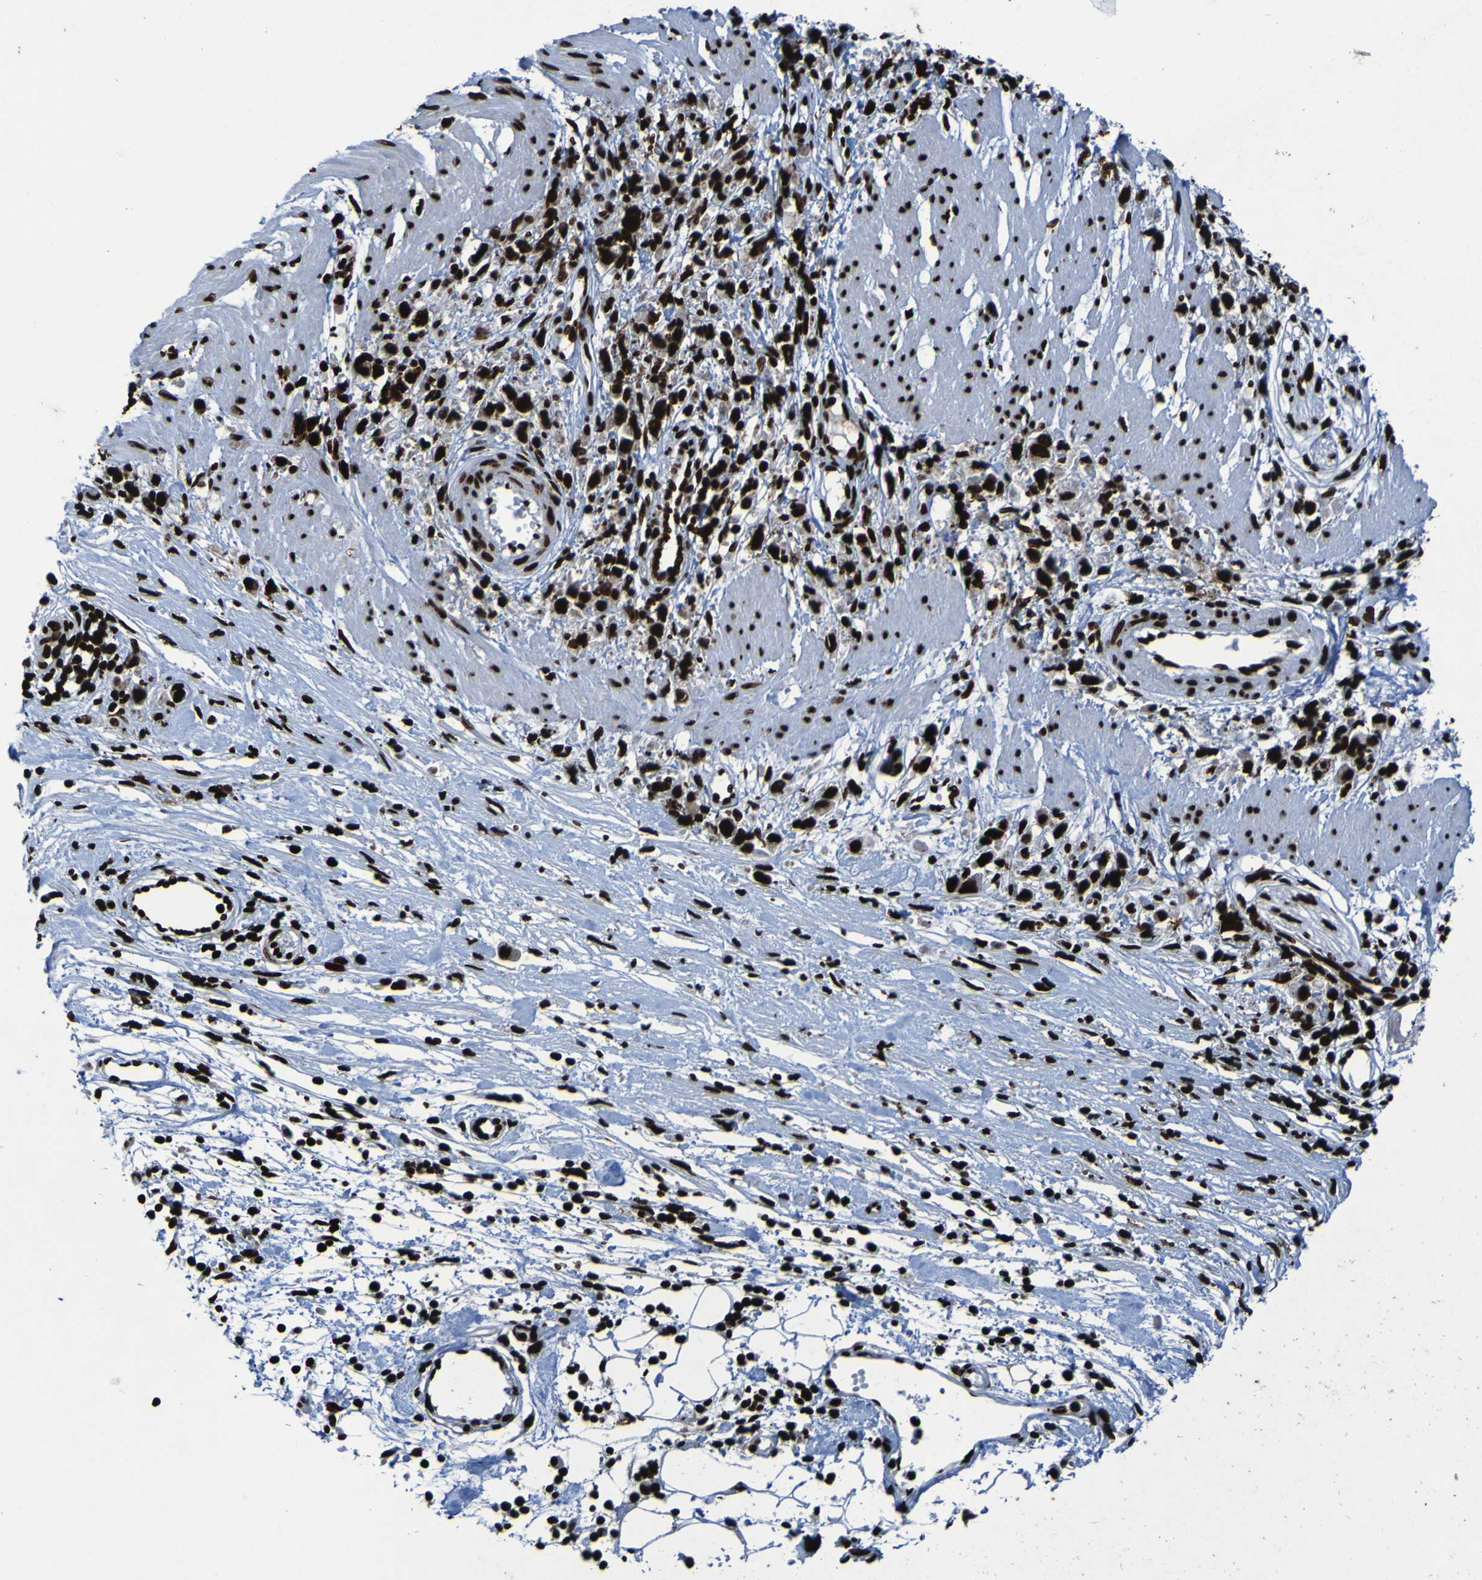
{"staining": {"intensity": "strong", "quantity": ">75%", "location": "nuclear"}, "tissue": "stomach cancer", "cell_type": "Tumor cells", "image_type": "cancer", "snomed": [{"axis": "morphology", "description": "Adenocarcinoma, NOS"}, {"axis": "topography", "description": "Stomach"}], "caption": "A high amount of strong nuclear staining is identified in approximately >75% of tumor cells in stomach cancer (adenocarcinoma) tissue.", "gene": "NPM1", "patient": {"sex": "female", "age": 59}}